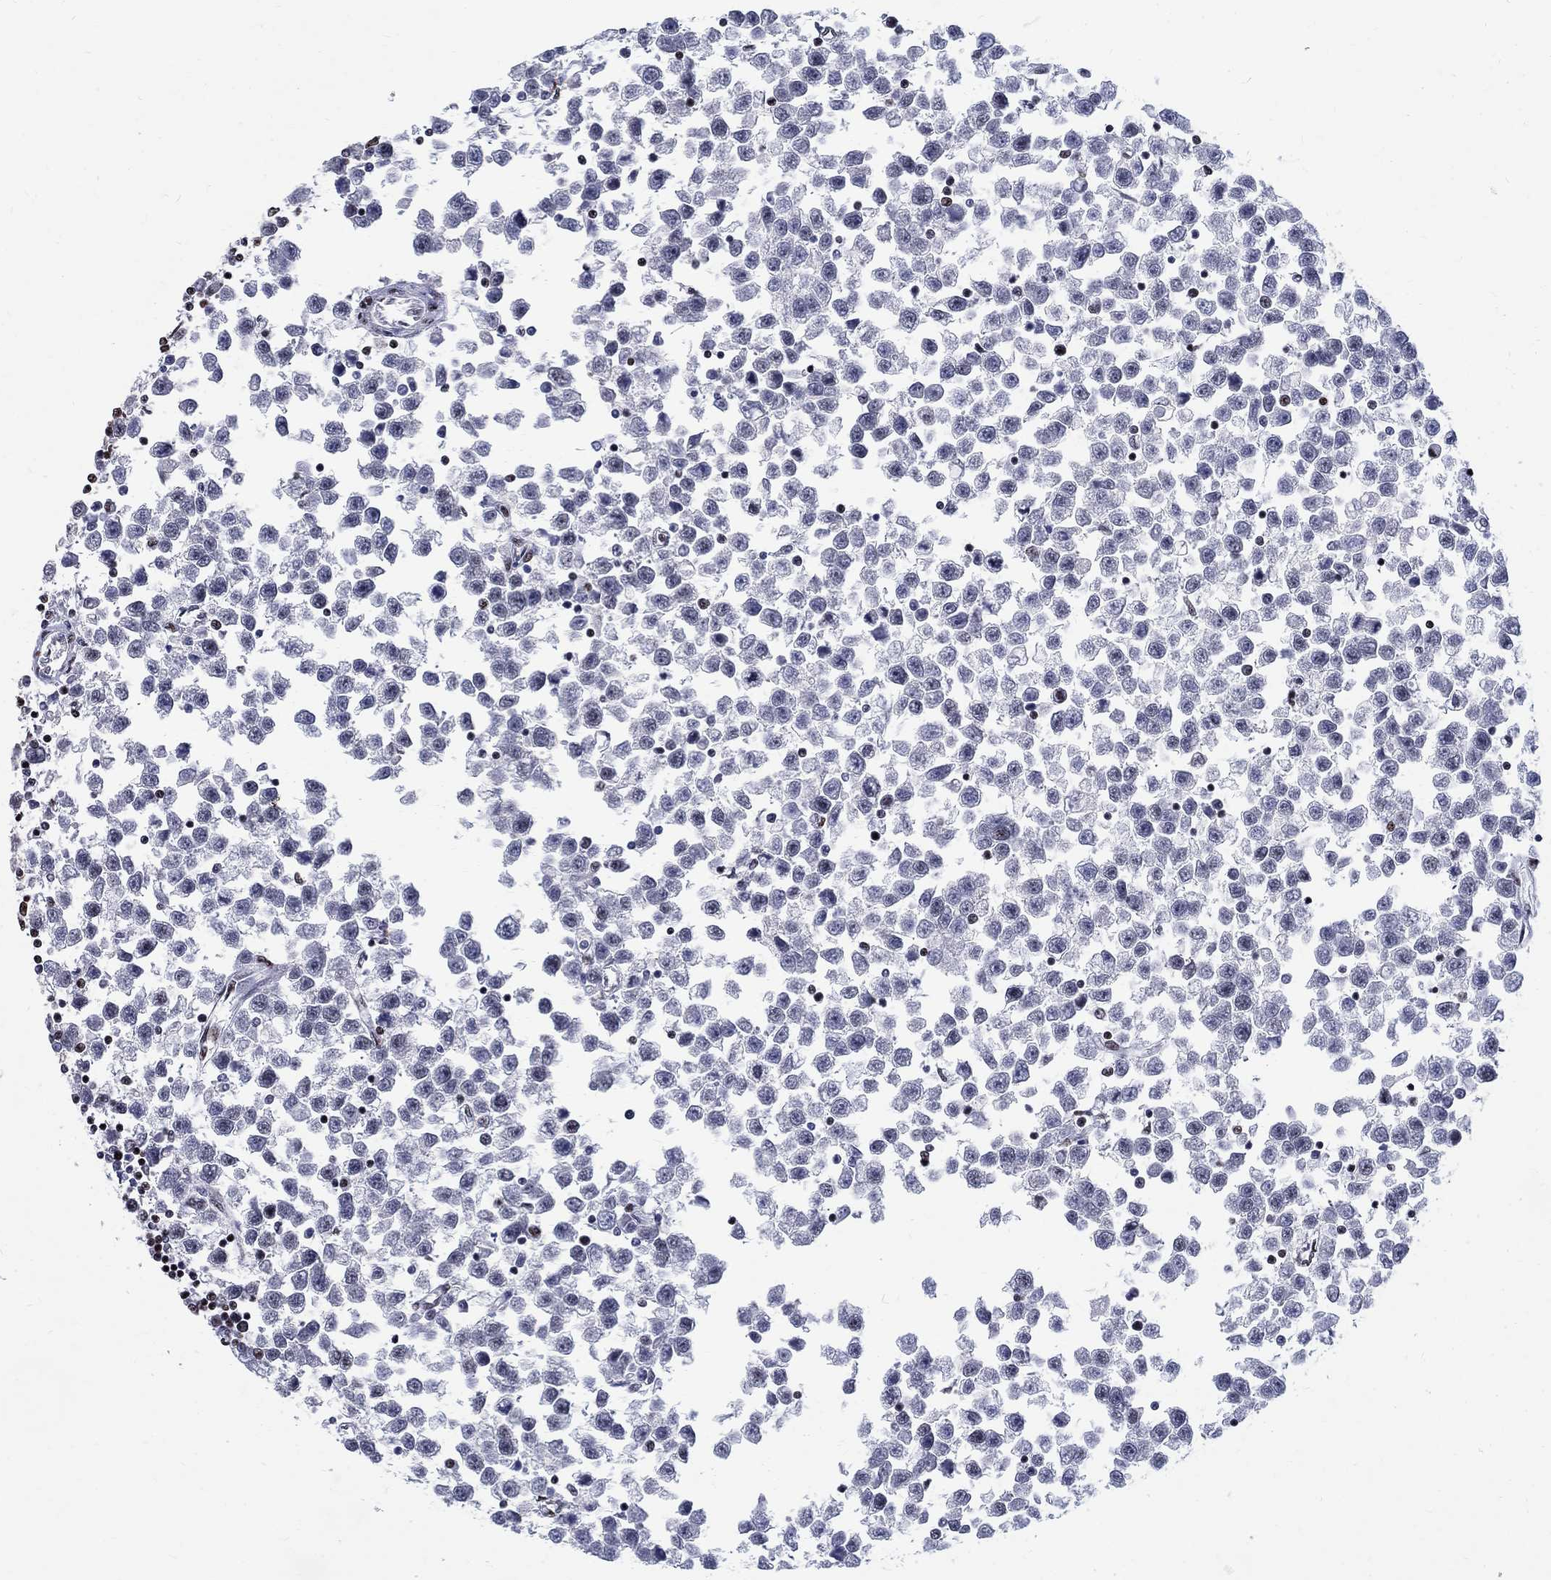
{"staining": {"intensity": "negative", "quantity": "none", "location": "none"}, "tissue": "testis cancer", "cell_type": "Tumor cells", "image_type": "cancer", "snomed": [{"axis": "morphology", "description": "Seminoma, NOS"}, {"axis": "topography", "description": "Testis"}], "caption": "This is an immunohistochemistry (IHC) micrograph of human testis seminoma. There is no staining in tumor cells.", "gene": "FBXO16", "patient": {"sex": "male", "age": 34}}